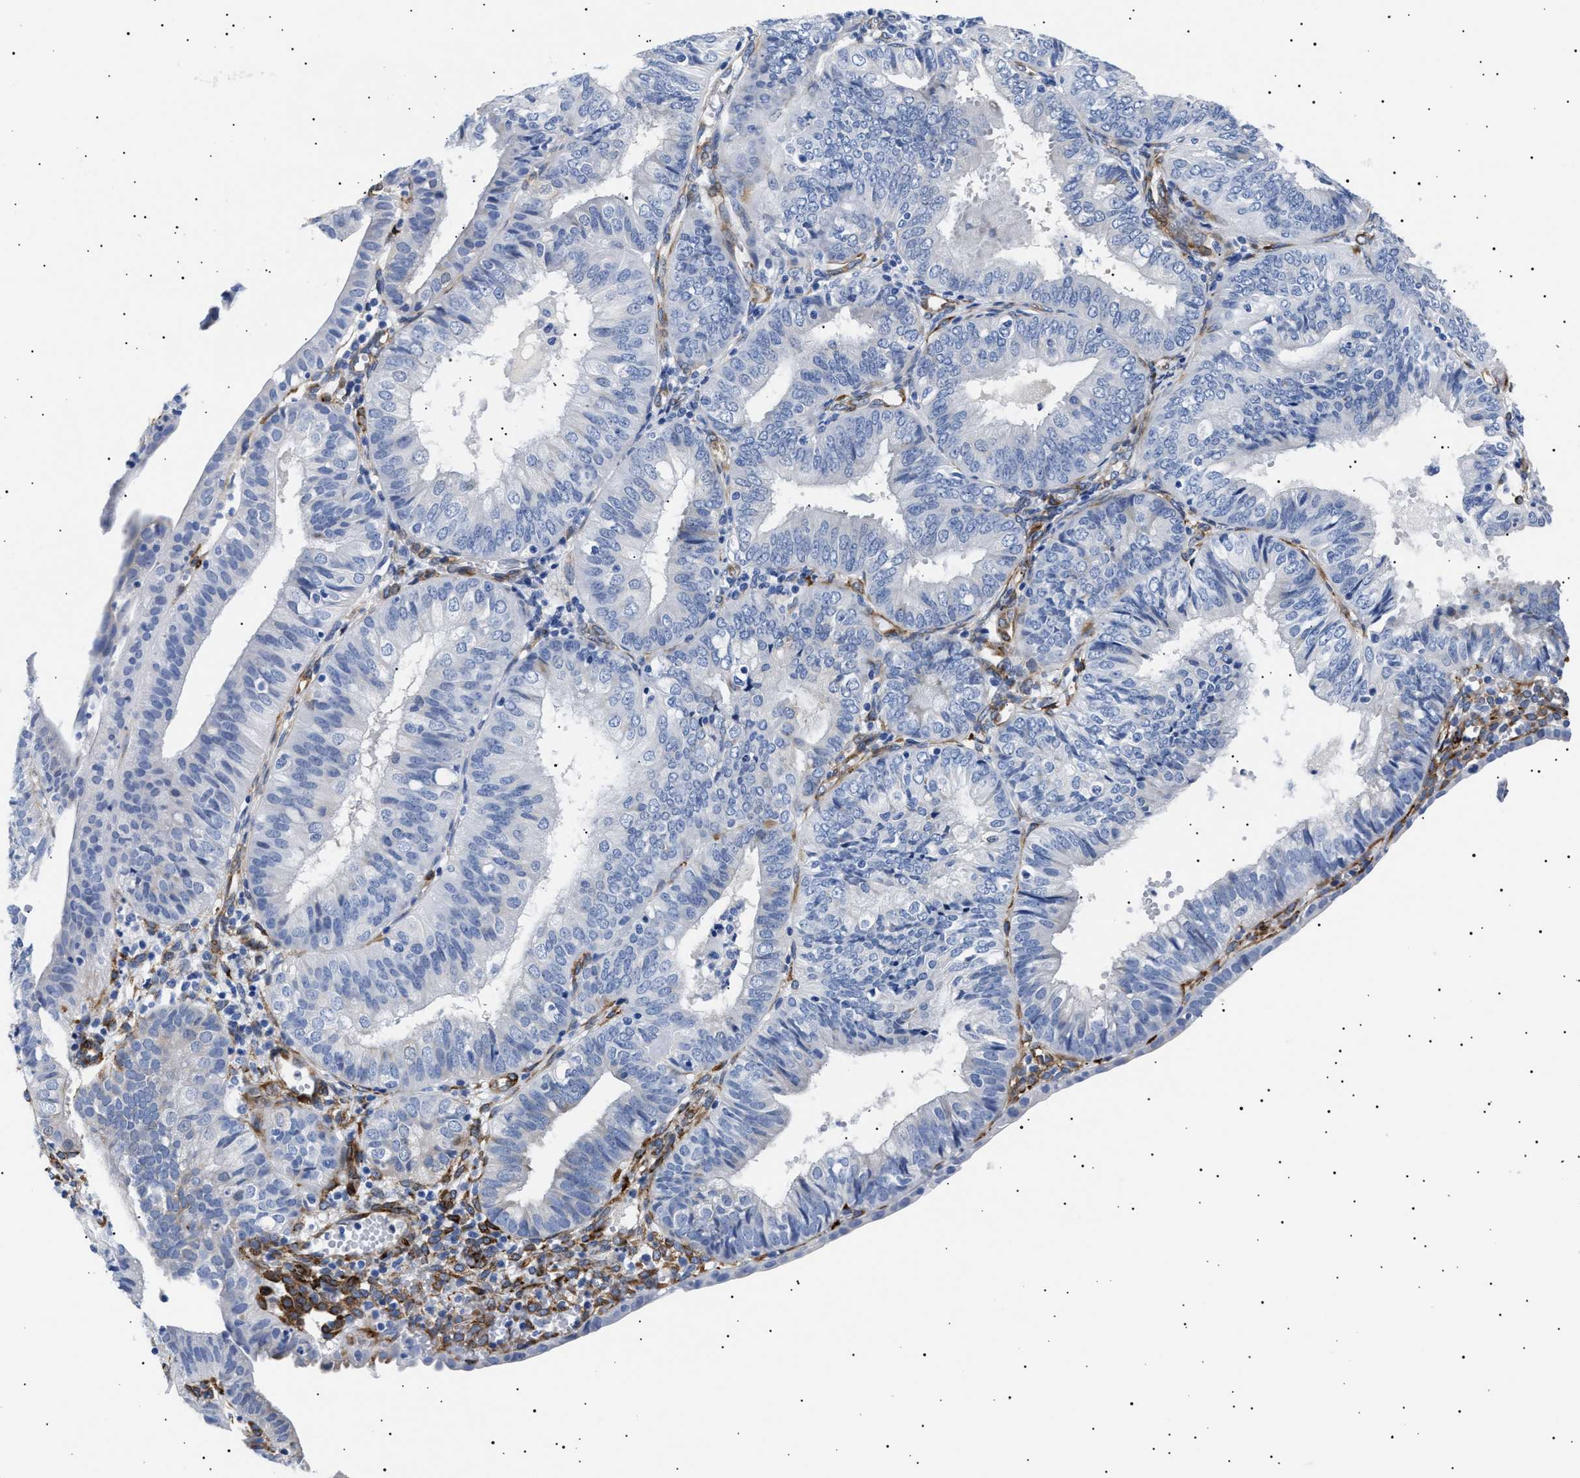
{"staining": {"intensity": "negative", "quantity": "none", "location": "none"}, "tissue": "endometrial cancer", "cell_type": "Tumor cells", "image_type": "cancer", "snomed": [{"axis": "morphology", "description": "Adenocarcinoma, NOS"}, {"axis": "topography", "description": "Endometrium"}], "caption": "IHC micrograph of human endometrial cancer (adenocarcinoma) stained for a protein (brown), which shows no staining in tumor cells.", "gene": "HEMGN", "patient": {"sex": "female", "age": 58}}